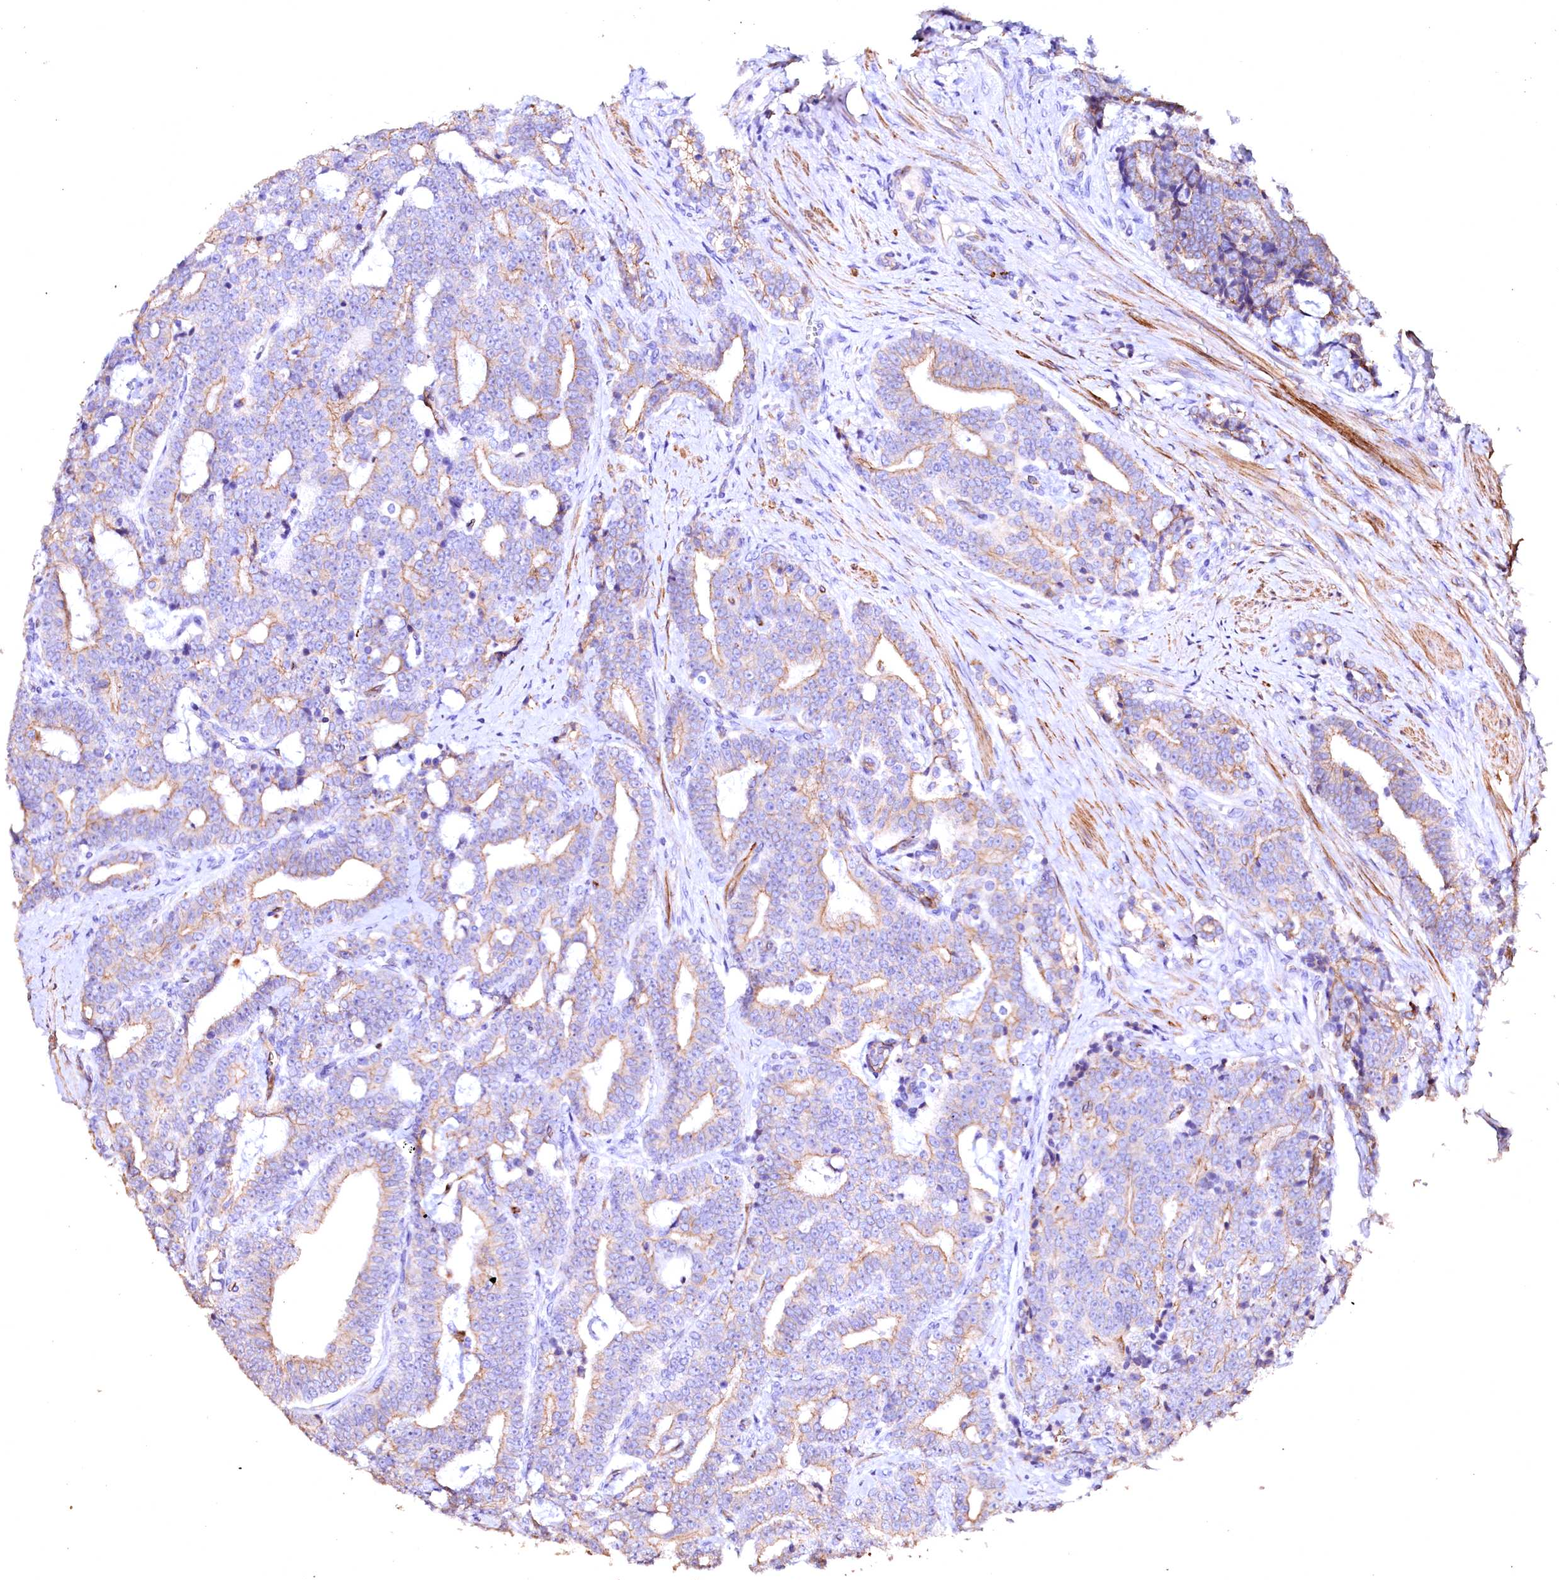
{"staining": {"intensity": "weak", "quantity": "25%-75%", "location": "cytoplasmic/membranous"}, "tissue": "prostate cancer", "cell_type": "Tumor cells", "image_type": "cancer", "snomed": [{"axis": "morphology", "description": "Adenocarcinoma, High grade"}, {"axis": "topography", "description": "Prostate and seminal vesicle, NOS"}], "caption": "Tumor cells display weak cytoplasmic/membranous positivity in about 25%-75% of cells in adenocarcinoma (high-grade) (prostate).", "gene": "VPS36", "patient": {"sex": "male", "age": 67}}